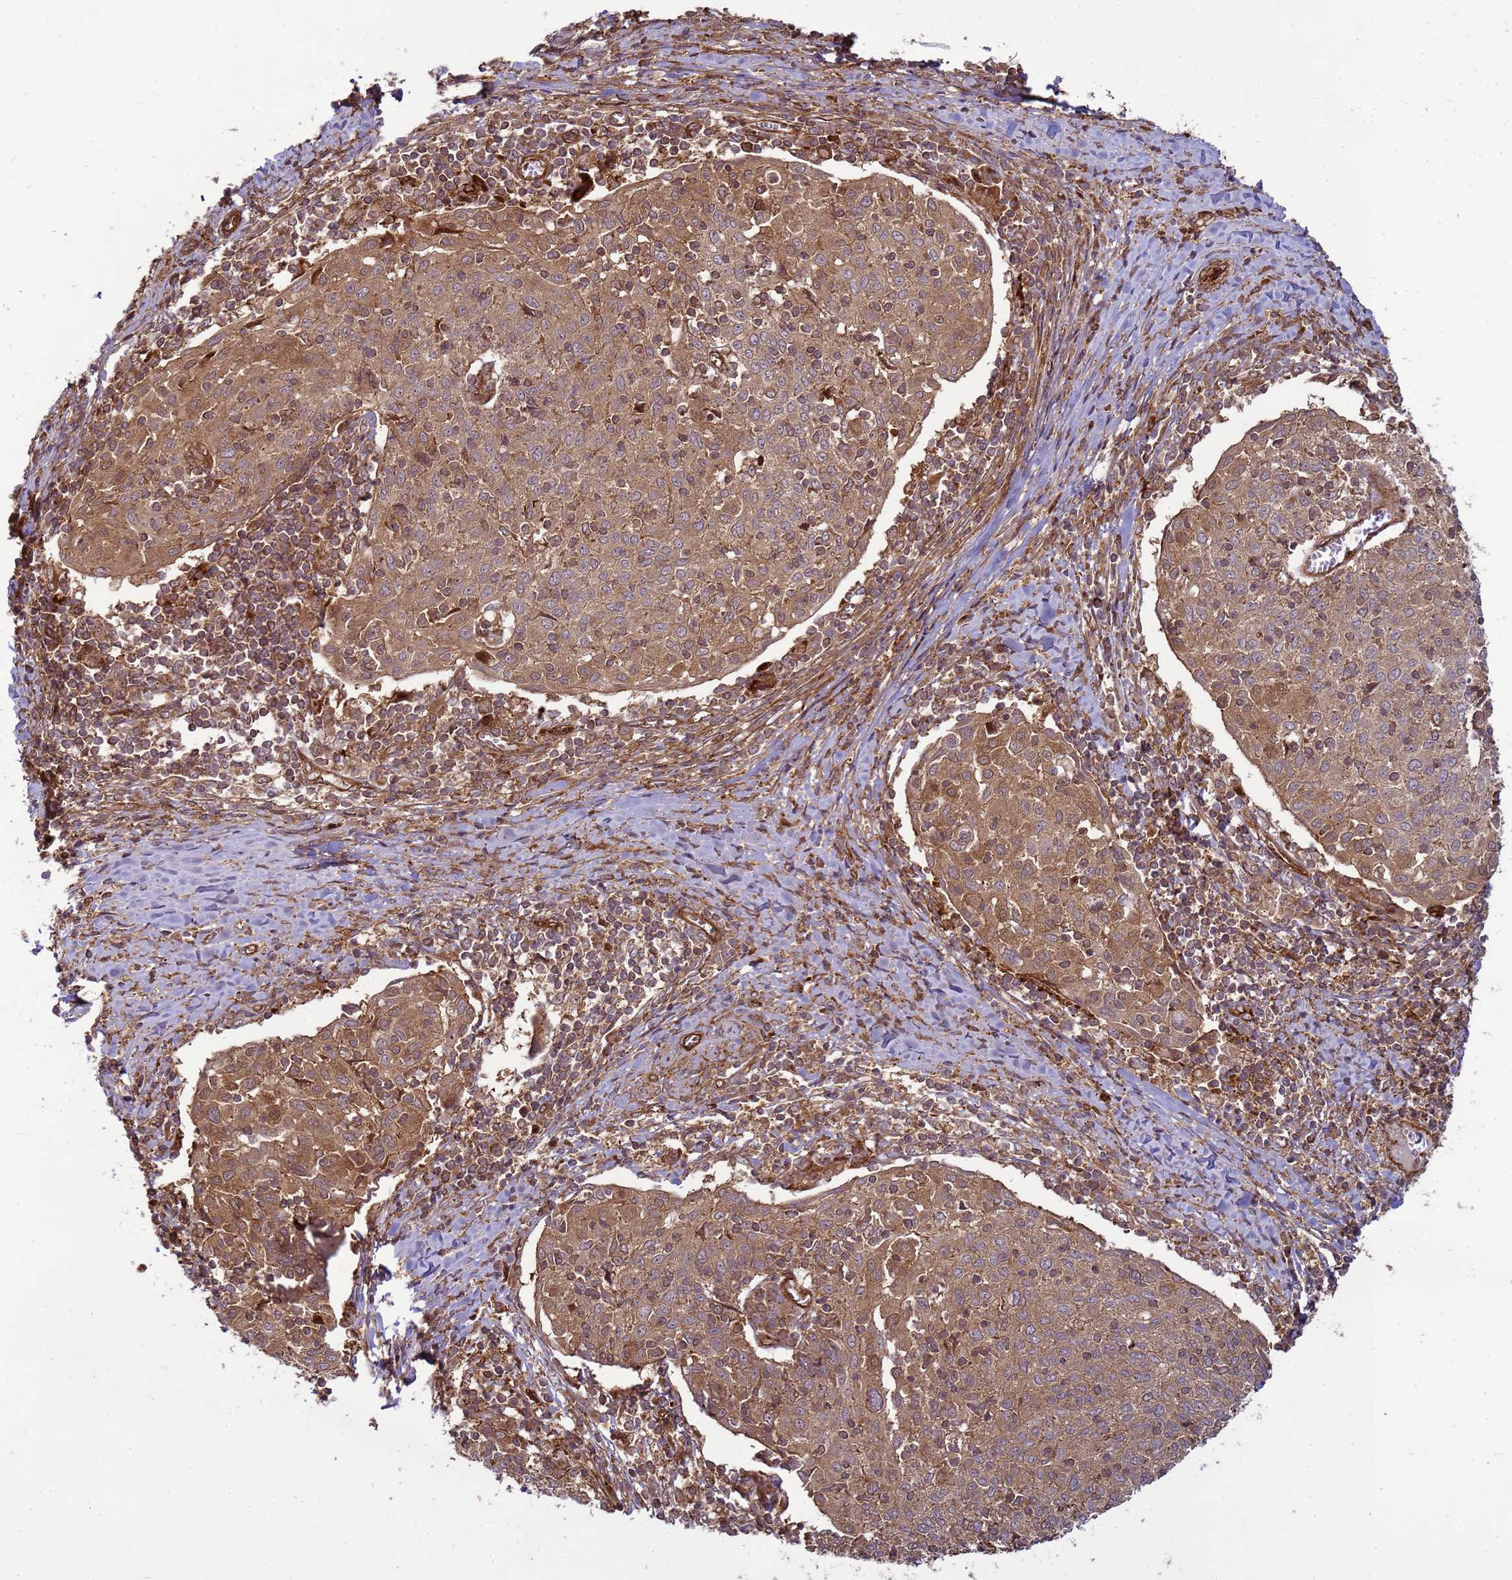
{"staining": {"intensity": "moderate", "quantity": ">75%", "location": "cytoplasmic/membranous"}, "tissue": "cervical cancer", "cell_type": "Tumor cells", "image_type": "cancer", "snomed": [{"axis": "morphology", "description": "Squamous cell carcinoma, NOS"}, {"axis": "topography", "description": "Cervix"}], "caption": "Brown immunohistochemical staining in human cervical cancer (squamous cell carcinoma) shows moderate cytoplasmic/membranous positivity in approximately >75% of tumor cells.", "gene": "CNOT1", "patient": {"sex": "female", "age": 52}}